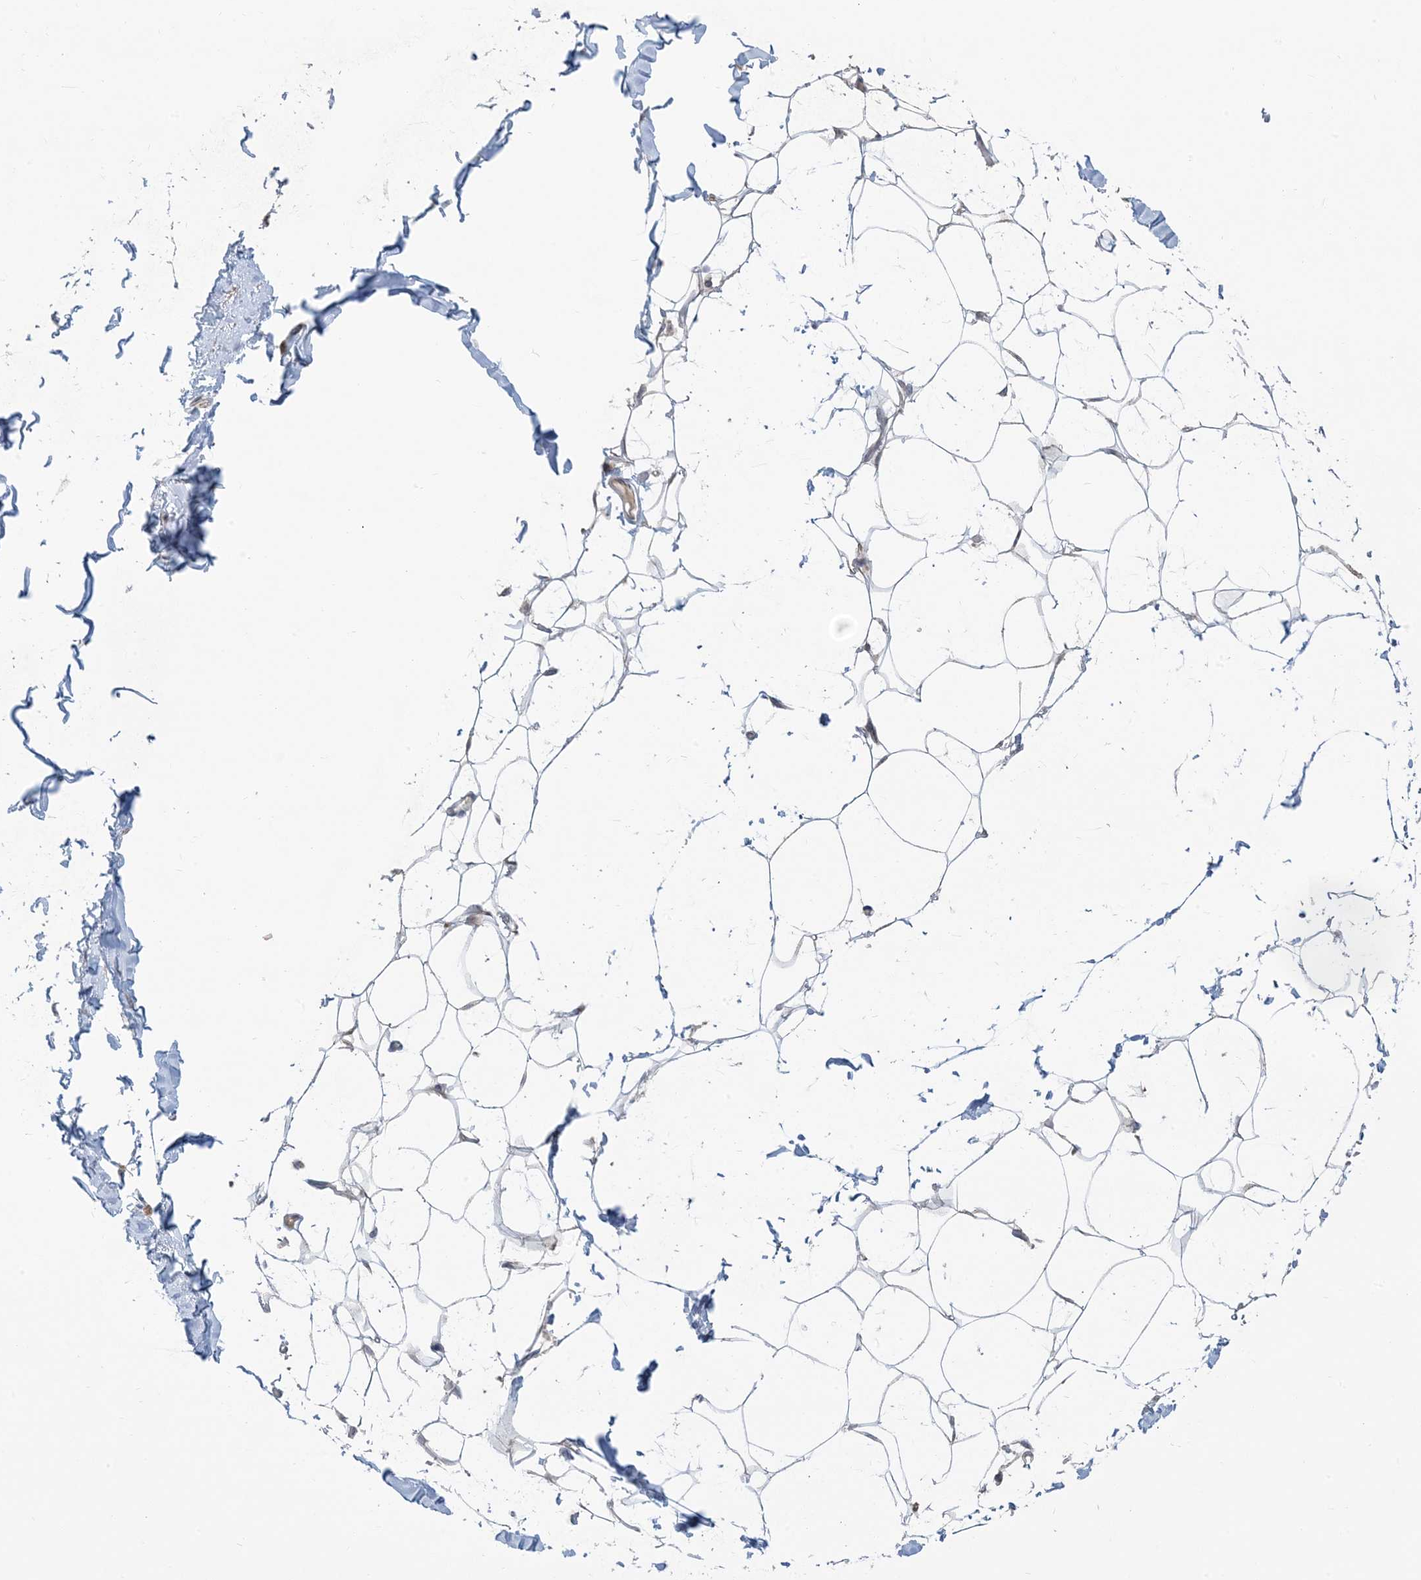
{"staining": {"intensity": "weak", "quantity": "25%-75%", "location": "cytoplasmic/membranous"}, "tissue": "breast", "cell_type": "Adipocytes", "image_type": "normal", "snomed": [{"axis": "morphology", "description": "Normal tissue, NOS"}, {"axis": "topography", "description": "Breast"}], "caption": "Normal breast shows weak cytoplasmic/membranous staining in approximately 25%-75% of adipocytes.", "gene": "PRRT3", "patient": {"sex": "female", "age": 27}}